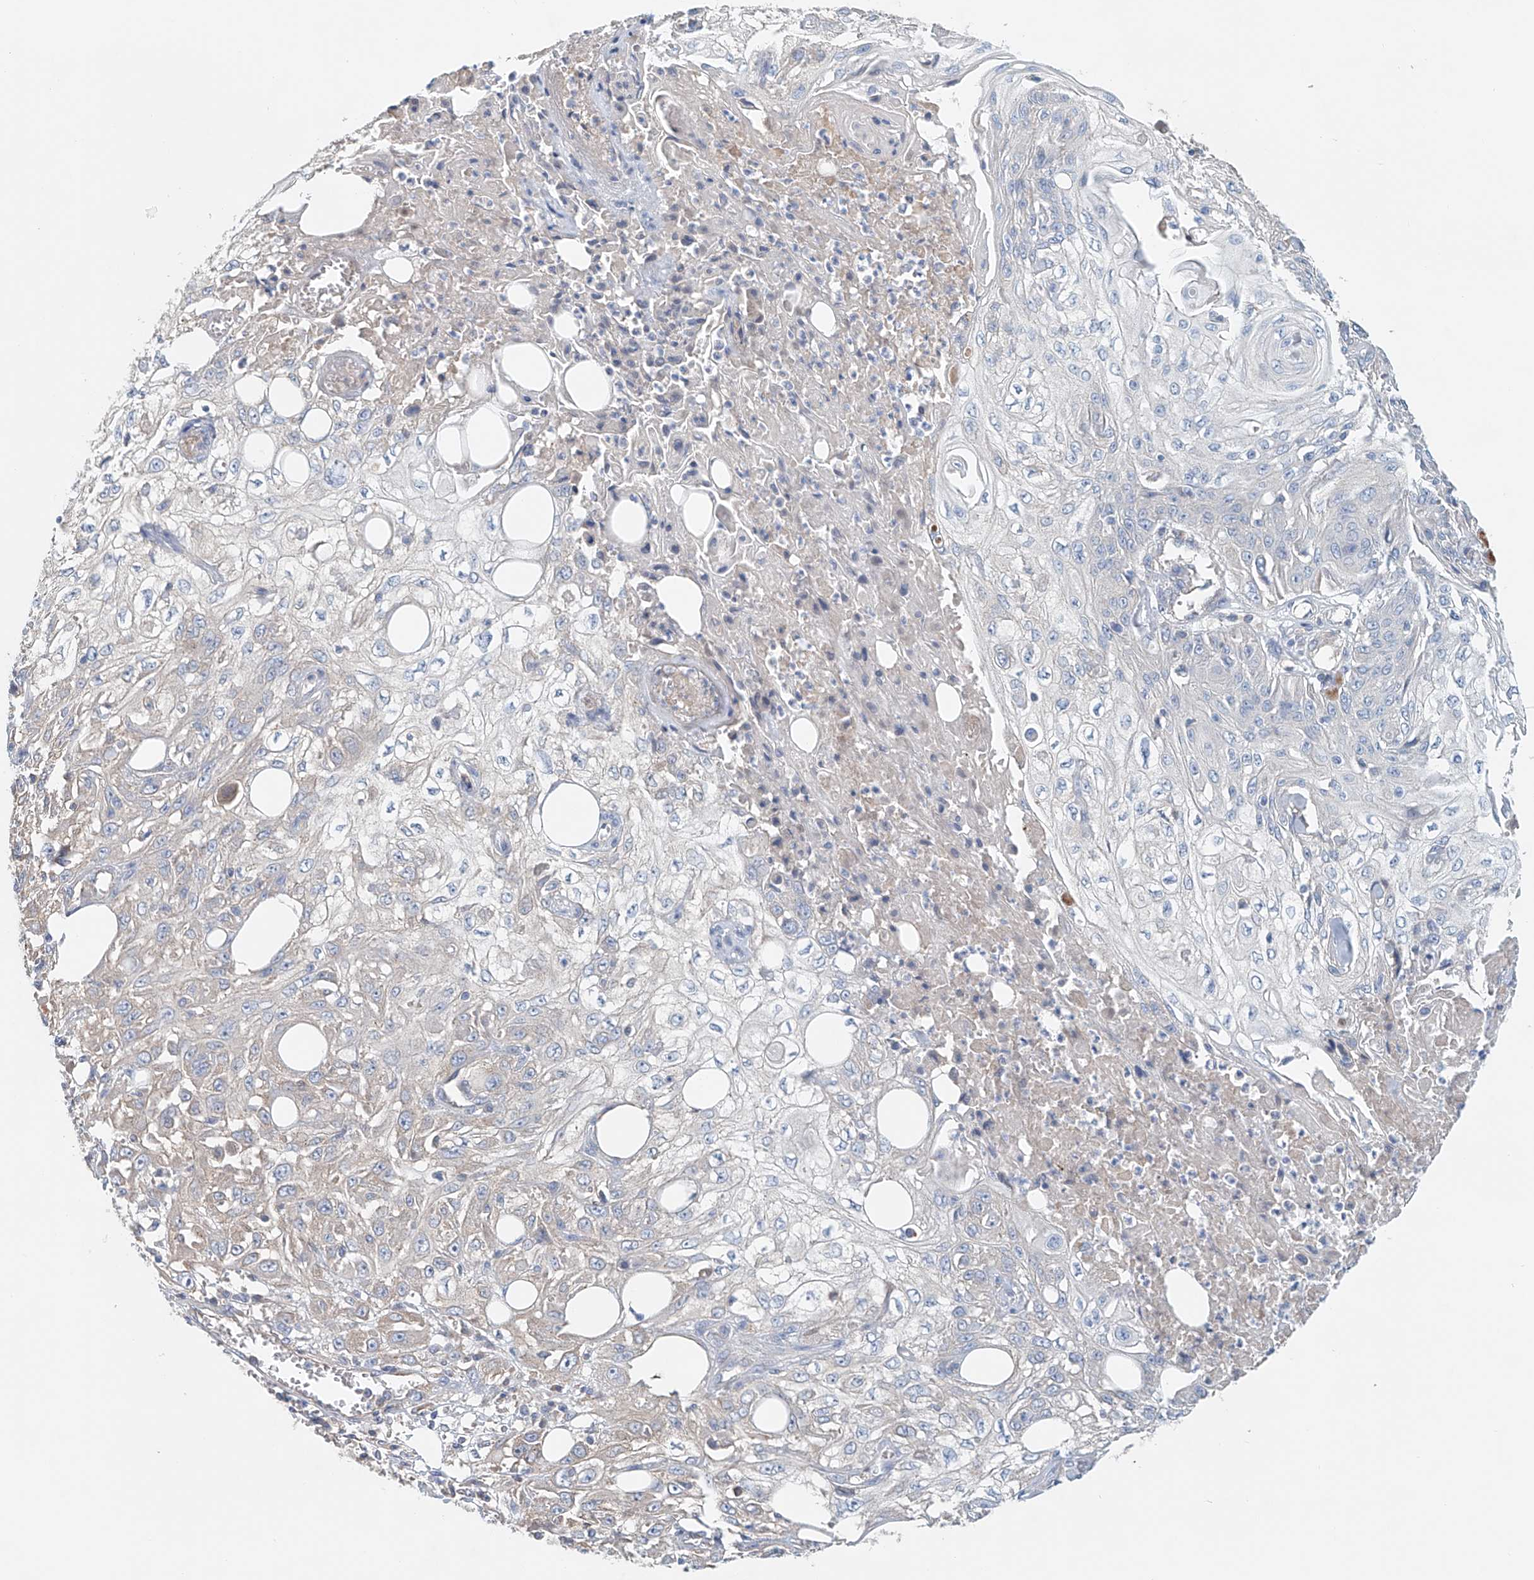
{"staining": {"intensity": "negative", "quantity": "none", "location": "none"}, "tissue": "skin cancer", "cell_type": "Tumor cells", "image_type": "cancer", "snomed": [{"axis": "morphology", "description": "Squamous cell carcinoma, NOS"}, {"axis": "morphology", "description": "Squamous cell carcinoma, metastatic, NOS"}, {"axis": "topography", "description": "Skin"}, {"axis": "topography", "description": "Lymph node"}], "caption": "High magnification brightfield microscopy of squamous cell carcinoma (skin) stained with DAB (brown) and counterstained with hematoxylin (blue): tumor cells show no significant expression.", "gene": "FRYL", "patient": {"sex": "male", "age": 75}}